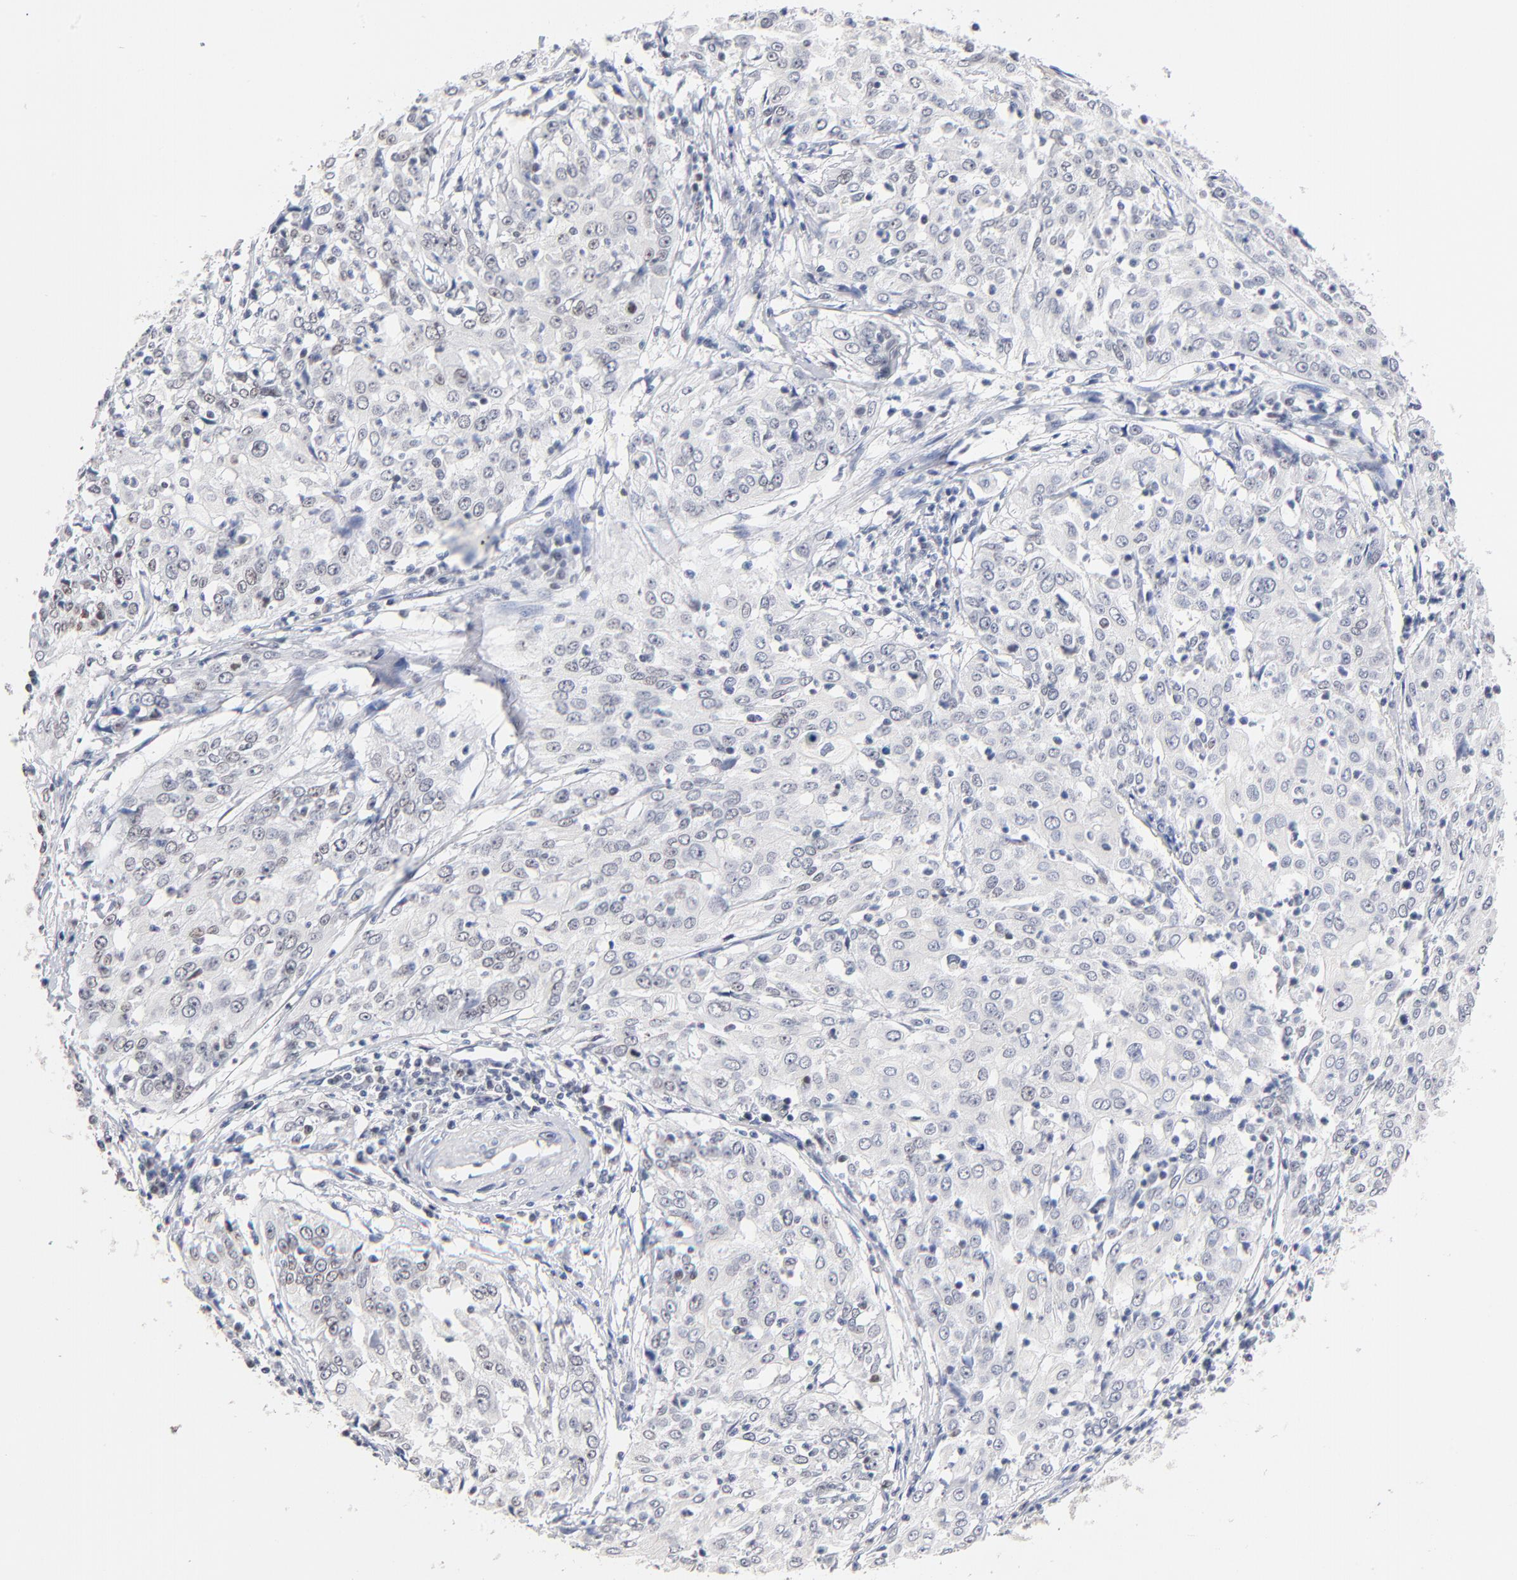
{"staining": {"intensity": "weak", "quantity": "<25%", "location": "nuclear"}, "tissue": "cervical cancer", "cell_type": "Tumor cells", "image_type": "cancer", "snomed": [{"axis": "morphology", "description": "Squamous cell carcinoma, NOS"}, {"axis": "topography", "description": "Cervix"}], "caption": "Tumor cells show no significant protein expression in cervical squamous cell carcinoma. (DAB (3,3'-diaminobenzidine) immunohistochemistry (IHC) with hematoxylin counter stain).", "gene": "ORC2", "patient": {"sex": "female", "age": 39}}